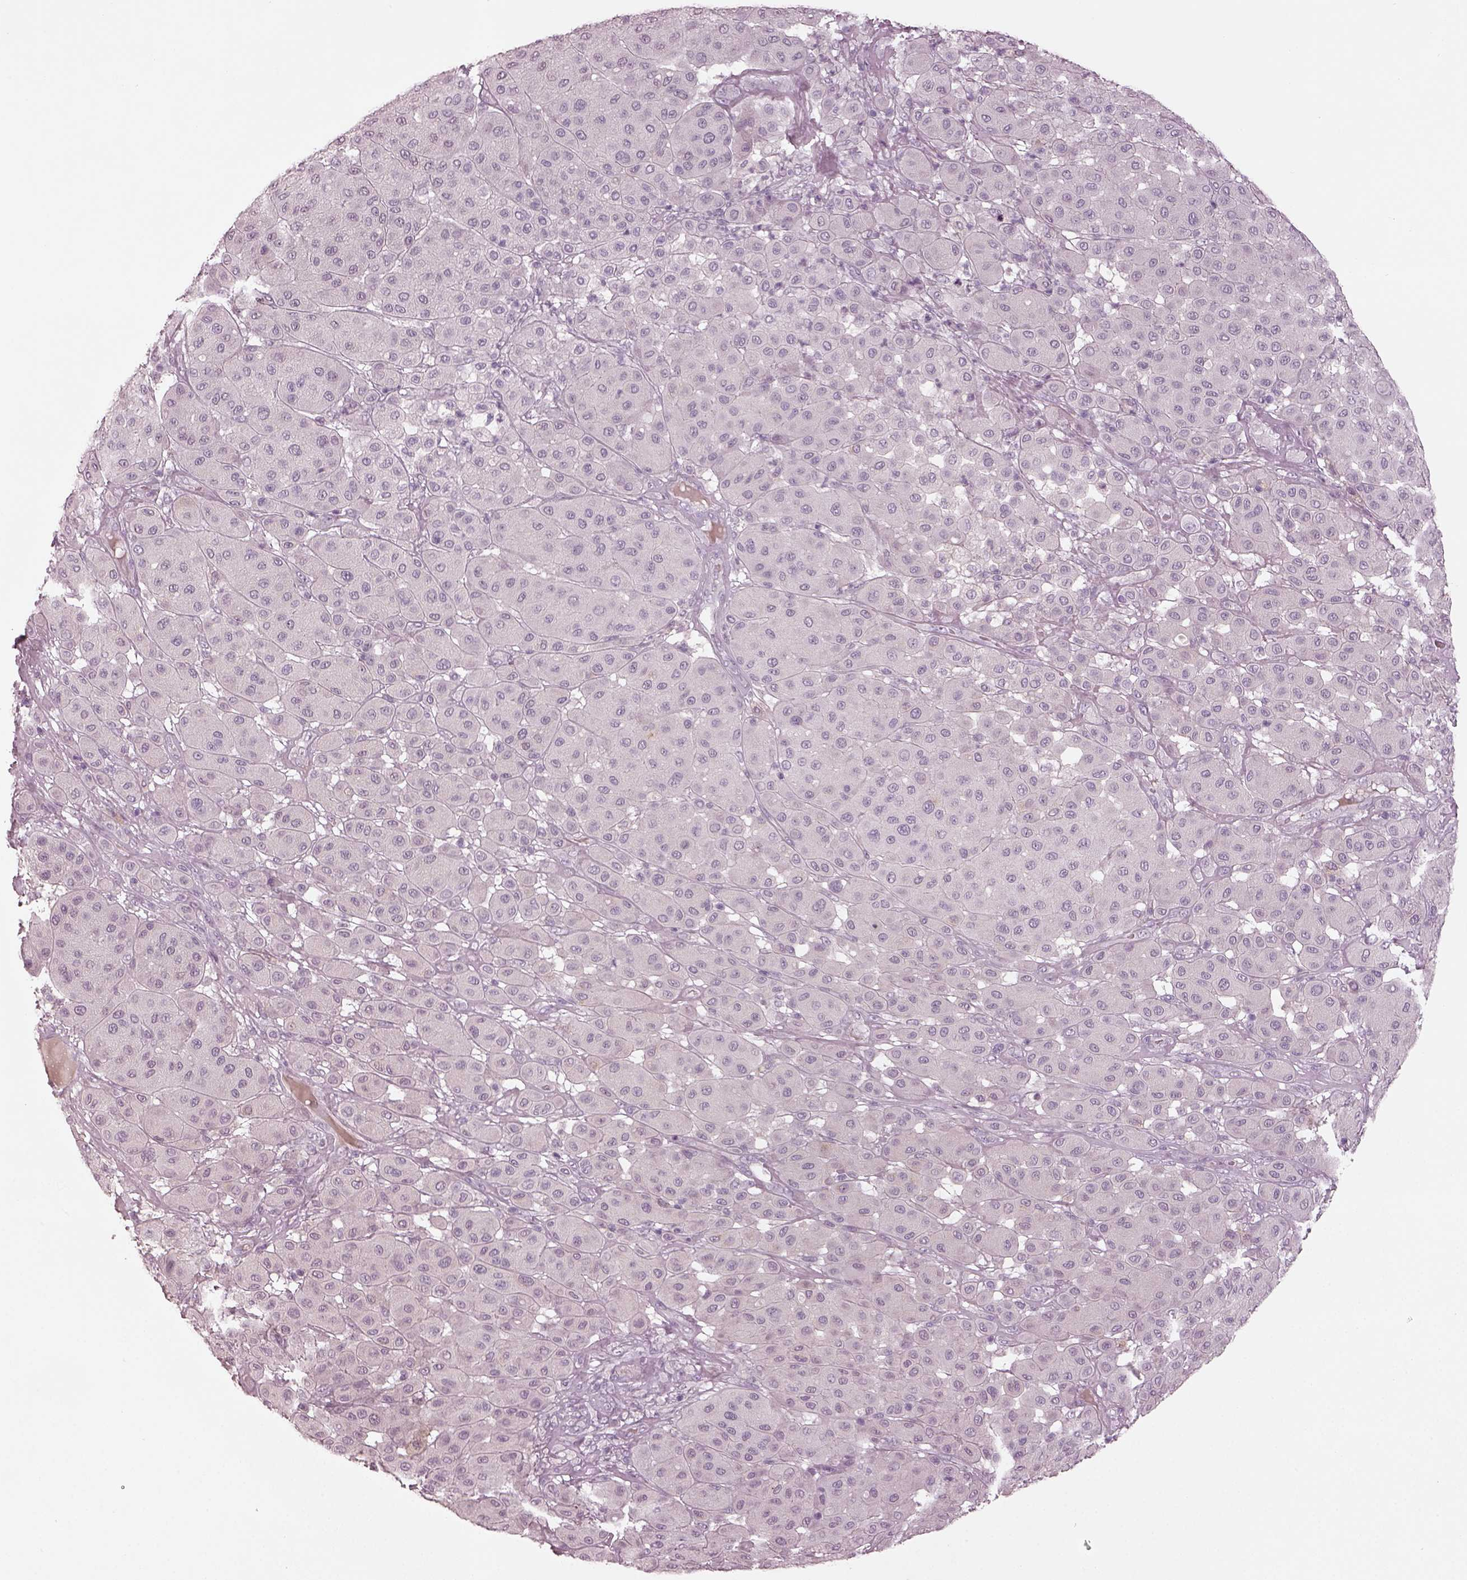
{"staining": {"intensity": "negative", "quantity": "none", "location": "none"}, "tissue": "melanoma", "cell_type": "Tumor cells", "image_type": "cancer", "snomed": [{"axis": "morphology", "description": "Malignant melanoma, Metastatic site"}, {"axis": "topography", "description": "Smooth muscle"}], "caption": "IHC histopathology image of neoplastic tissue: human malignant melanoma (metastatic site) stained with DAB exhibits no significant protein expression in tumor cells.", "gene": "SPATA6L", "patient": {"sex": "male", "age": 41}}